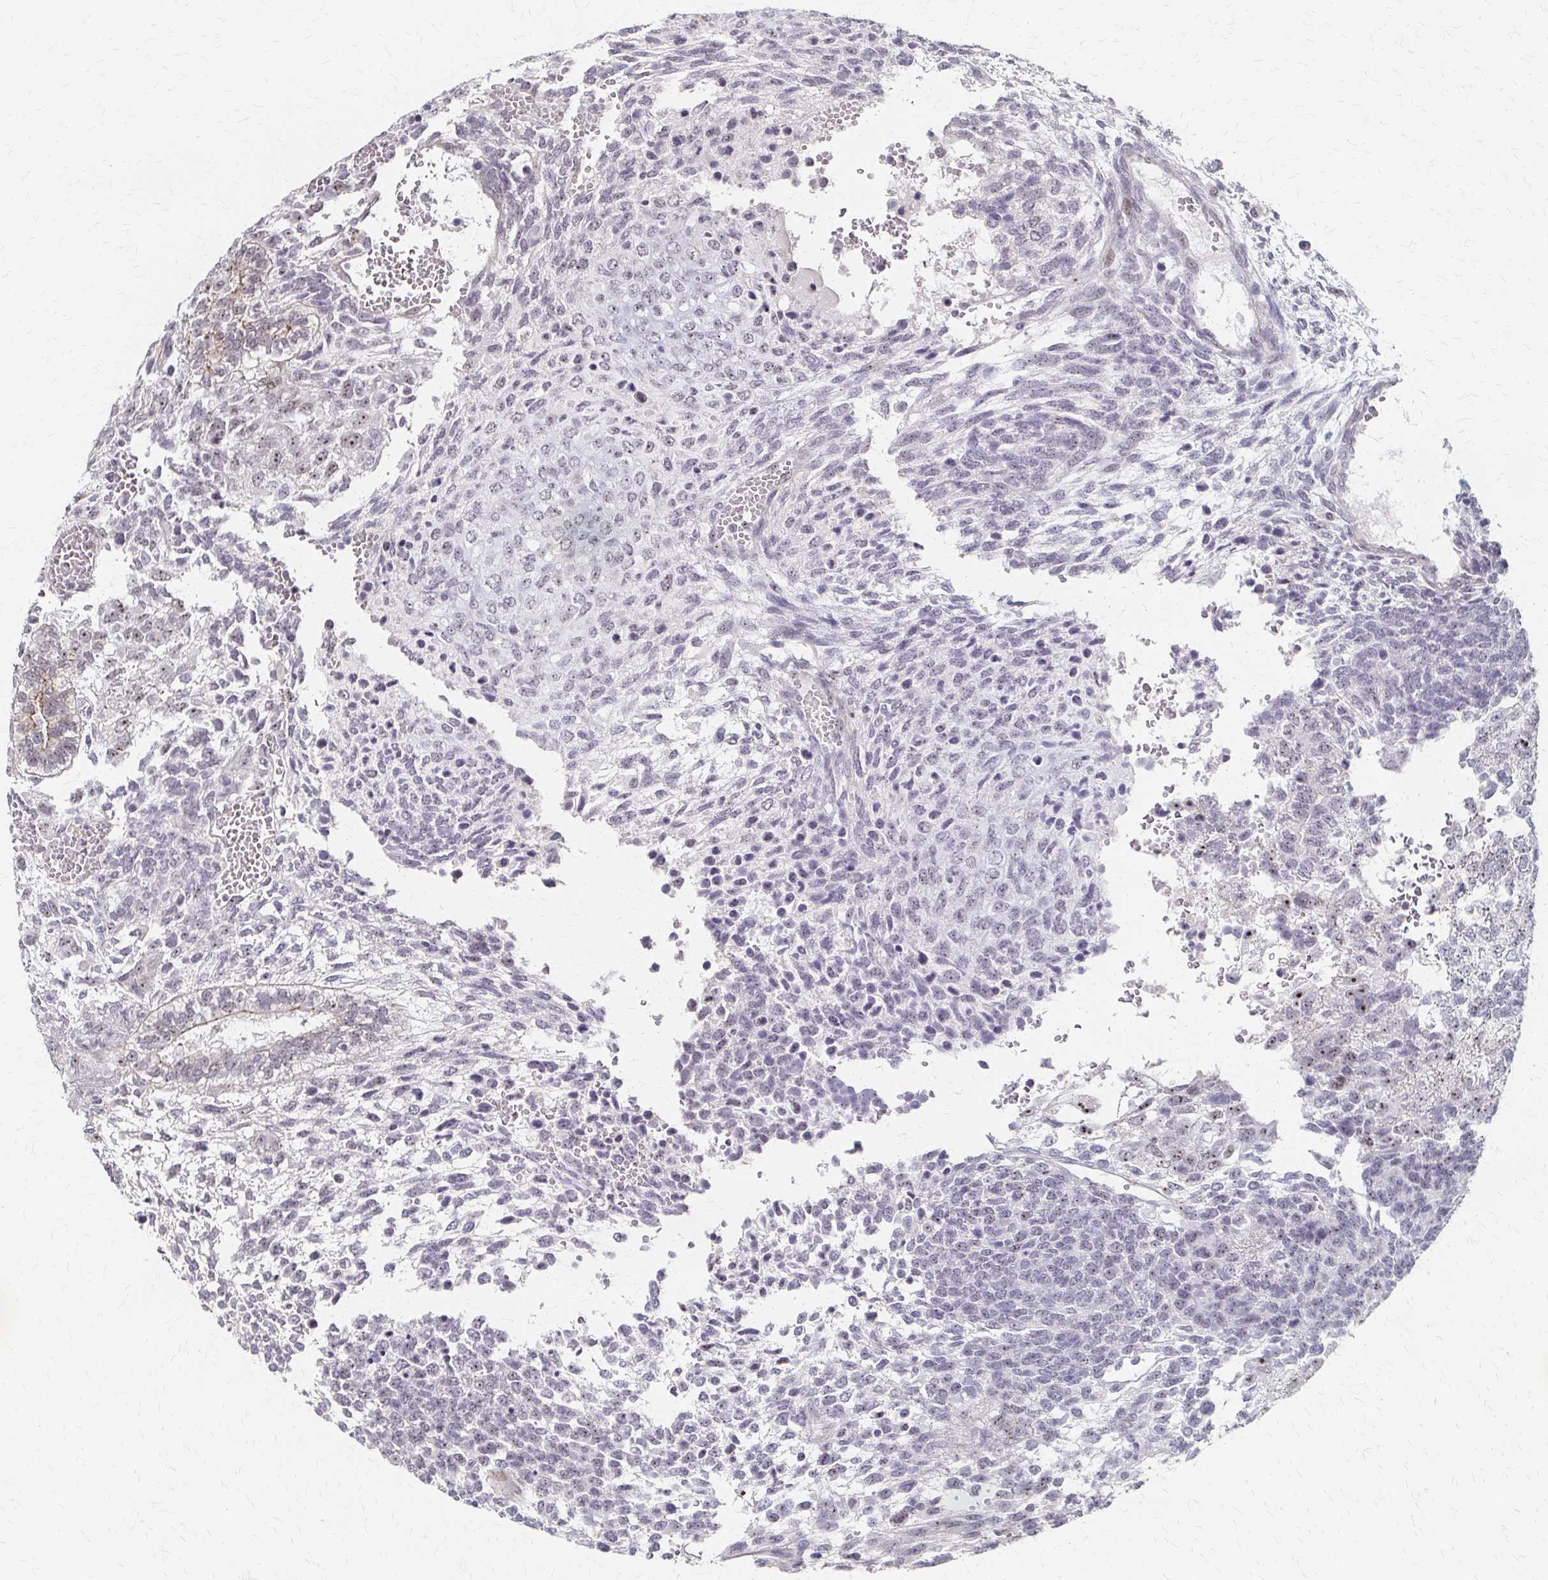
{"staining": {"intensity": "weak", "quantity": "<25%", "location": "nuclear"}, "tissue": "testis cancer", "cell_type": "Tumor cells", "image_type": "cancer", "snomed": [{"axis": "morphology", "description": "Normal tissue, NOS"}, {"axis": "morphology", "description": "Carcinoma, Embryonal, NOS"}, {"axis": "topography", "description": "Testis"}, {"axis": "topography", "description": "Epididymis"}], "caption": "IHC of human embryonal carcinoma (testis) reveals no expression in tumor cells.", "gene": "PES1", "patient": {"sex": "male", "age": 23}}